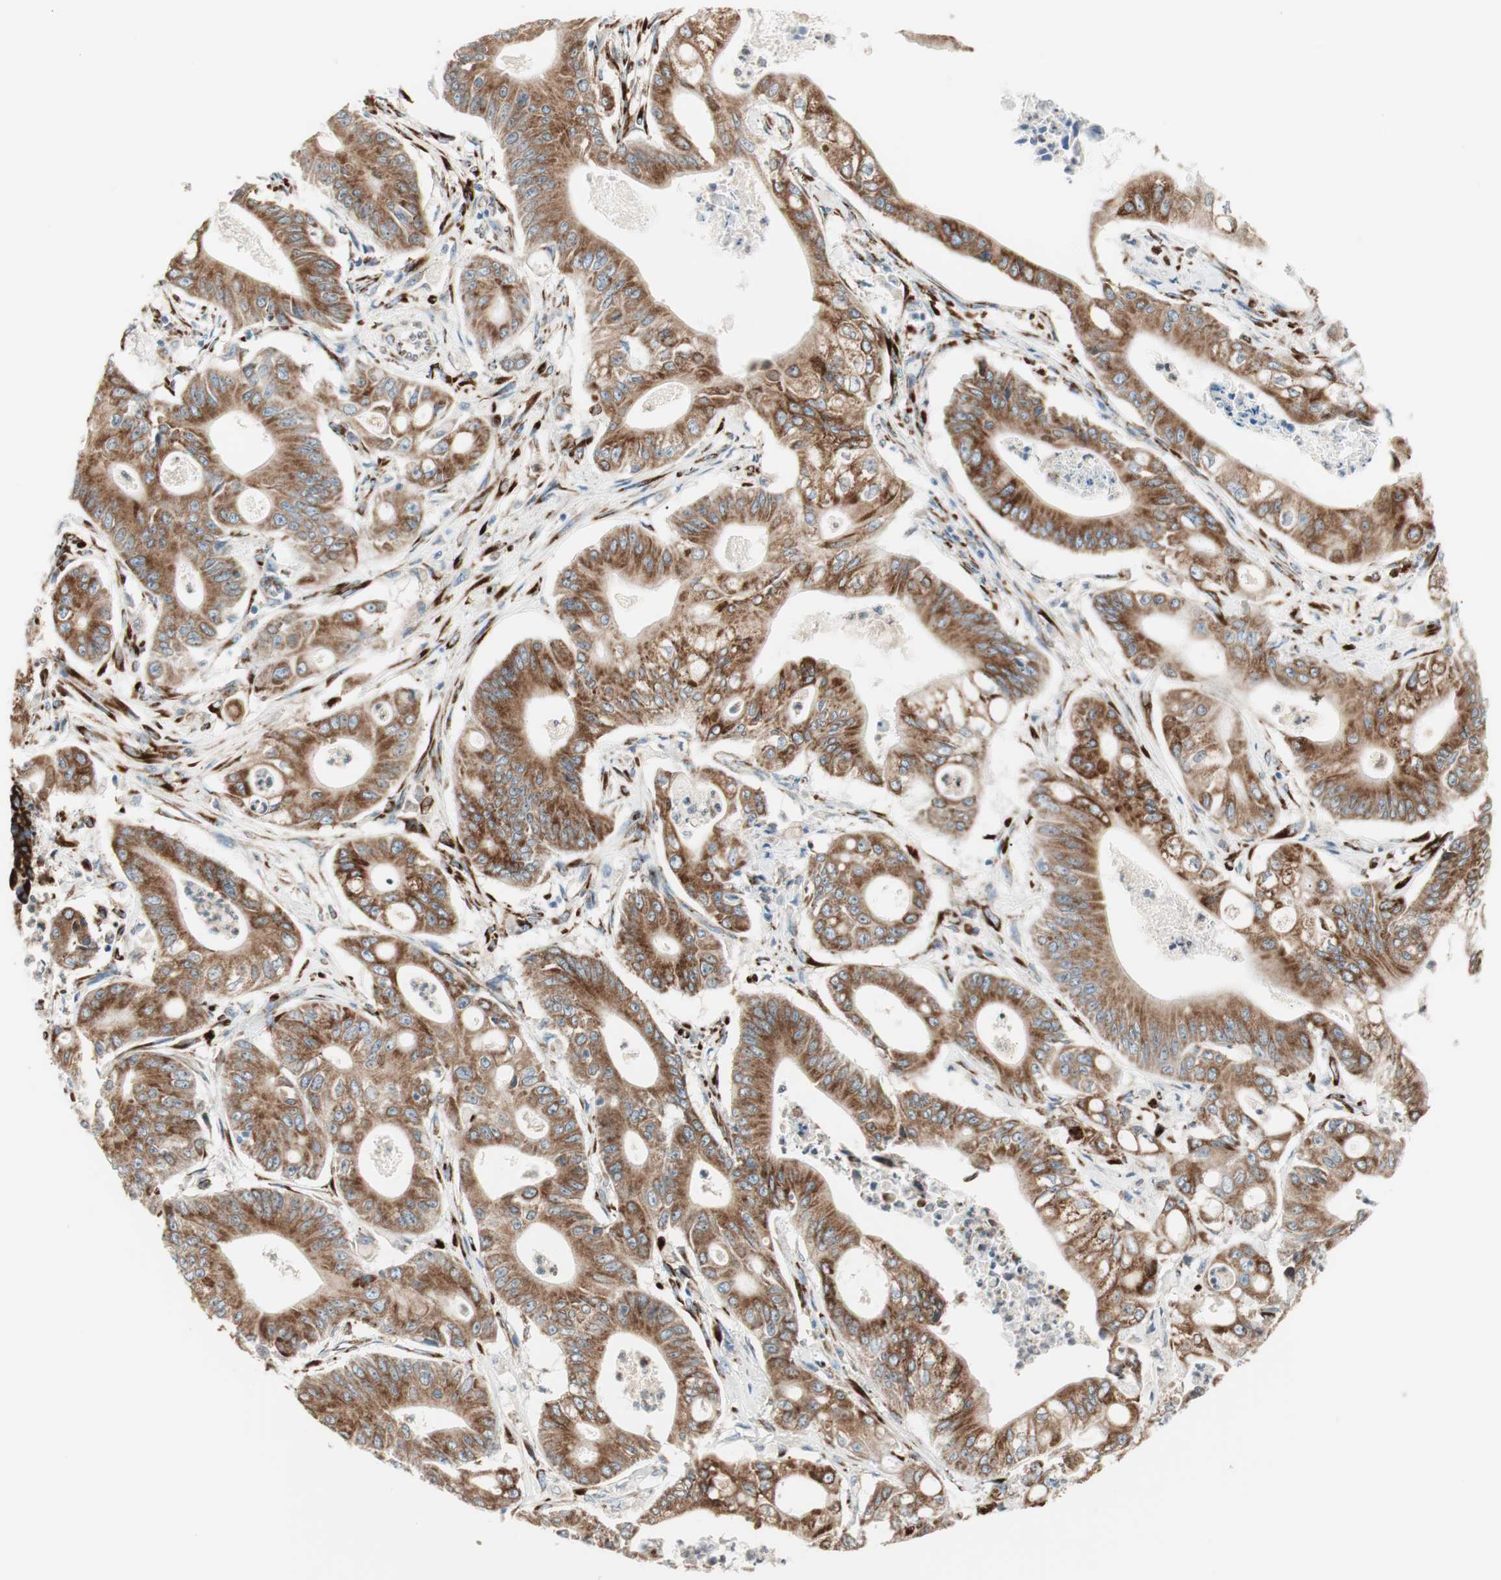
{"staining": {"intensity": "strong", "quantity": ">75%", "location": "cytoplasmic/membranous"}, "tissue": "pancreatic cancer", "cell_type": "Tumor cells", "image_type": "cancer", "snomed": [{"axis": "morphology", "description": "Normal tissue, NOS"}, {"axis": "topography", "description": "Lymph node"}], "caption": "IHC (DAB) staining of pancreatic cancer exhibits strong cytoplasmic/membranous protein staining in approximately >75% of tumor cells. Using DAB (brown) and hematoxylin (blue) stains, captured at high magnification using brightfield microscopy.", "gene": "P4HTM", "patient": {"sex": "male", "age": 62}}